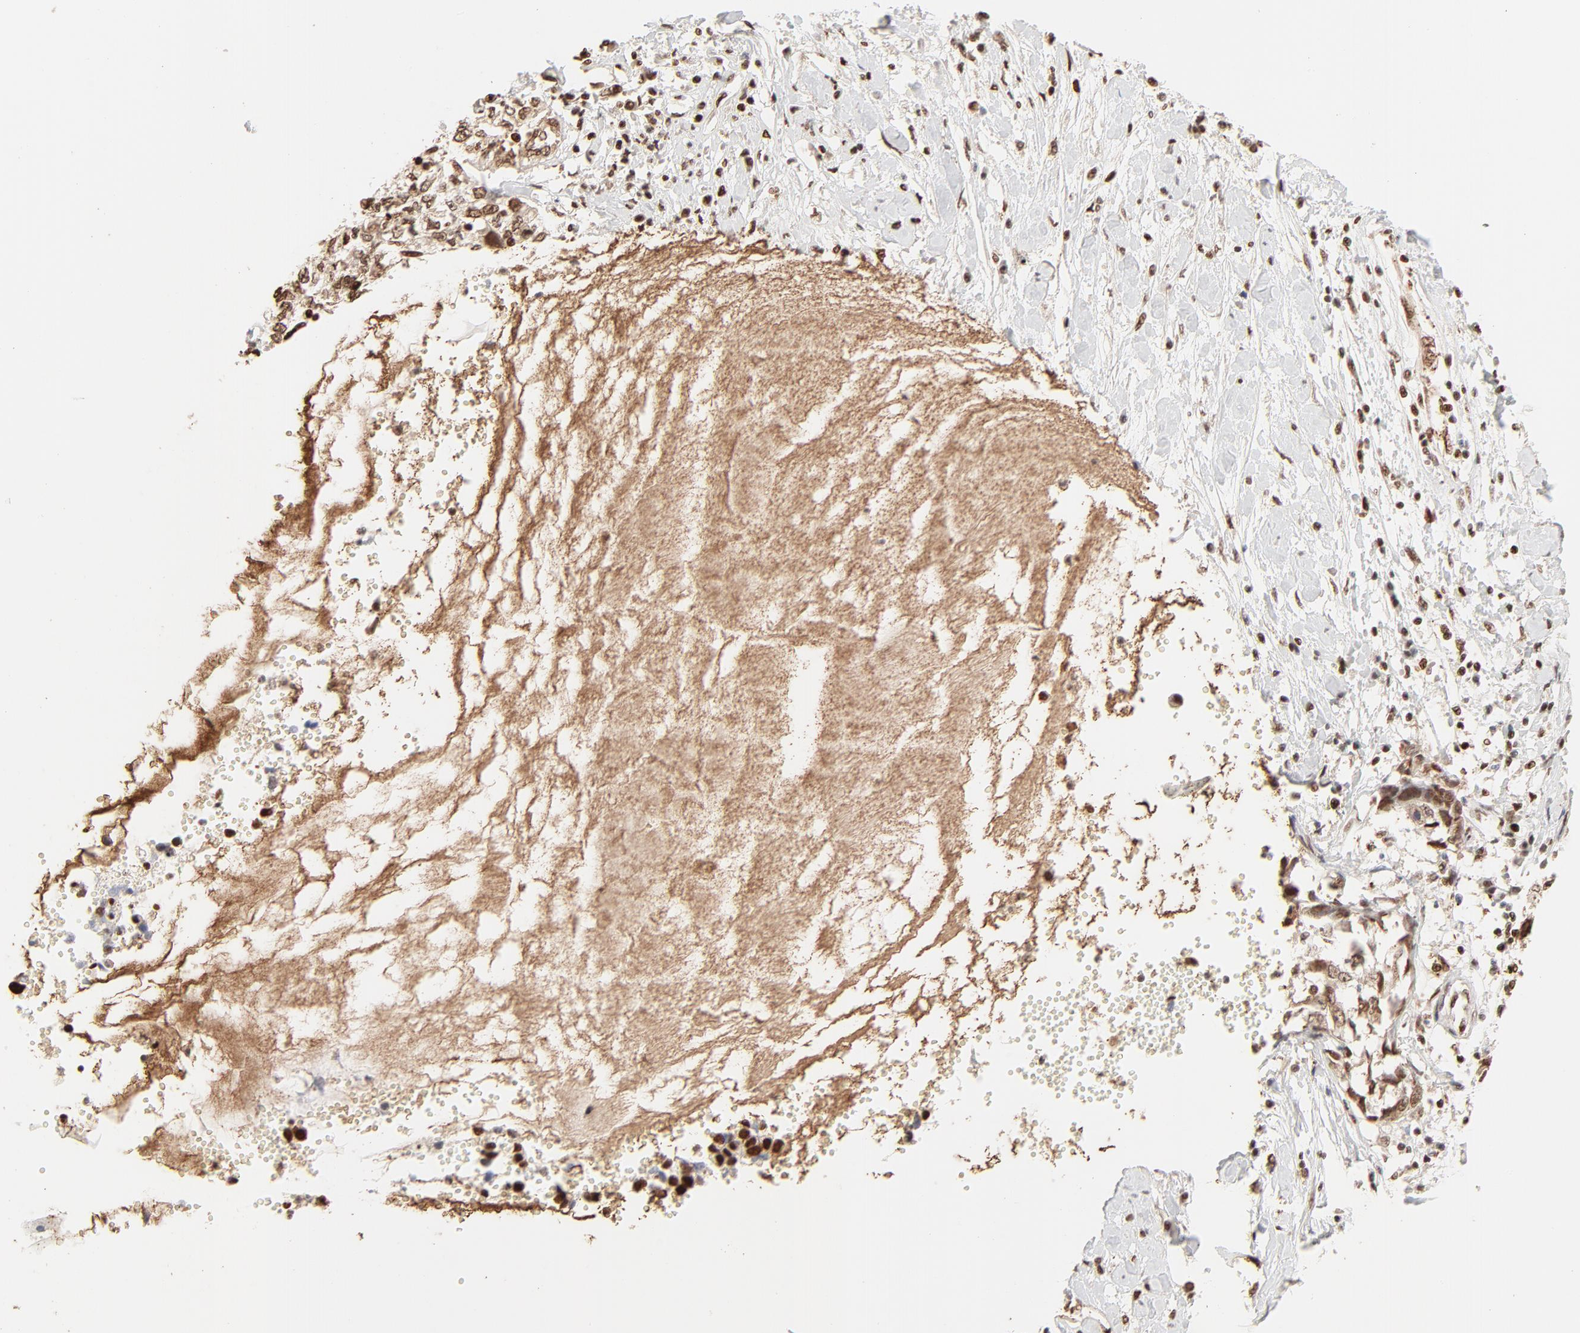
{"staining": {"intensity": "strong", "quantity": ">75%", "location": "nuclear"}, "tissue": "cervical cancer", "cell_type": "Tumor cells", "image_type": "cancer", "snomed": [{"axis": "morphology", "description": "Normal tissue, NOS"}, {"axis": "morphology", "description": "Squamous cell carcinoma, NOS"}, {"axis": "topography", "description": "Cervix"}], "caption": "IHC of cervical cancer exhibits high levels of strong nuclear staining in approximately >75% of tumor cells. (DAB (3,3'-diaminobenzidine) IHC, brown staining for protein, blue staining for nuclei).", "gene": "FAM50A", "patient": {"sex": "female", "age": 45}}